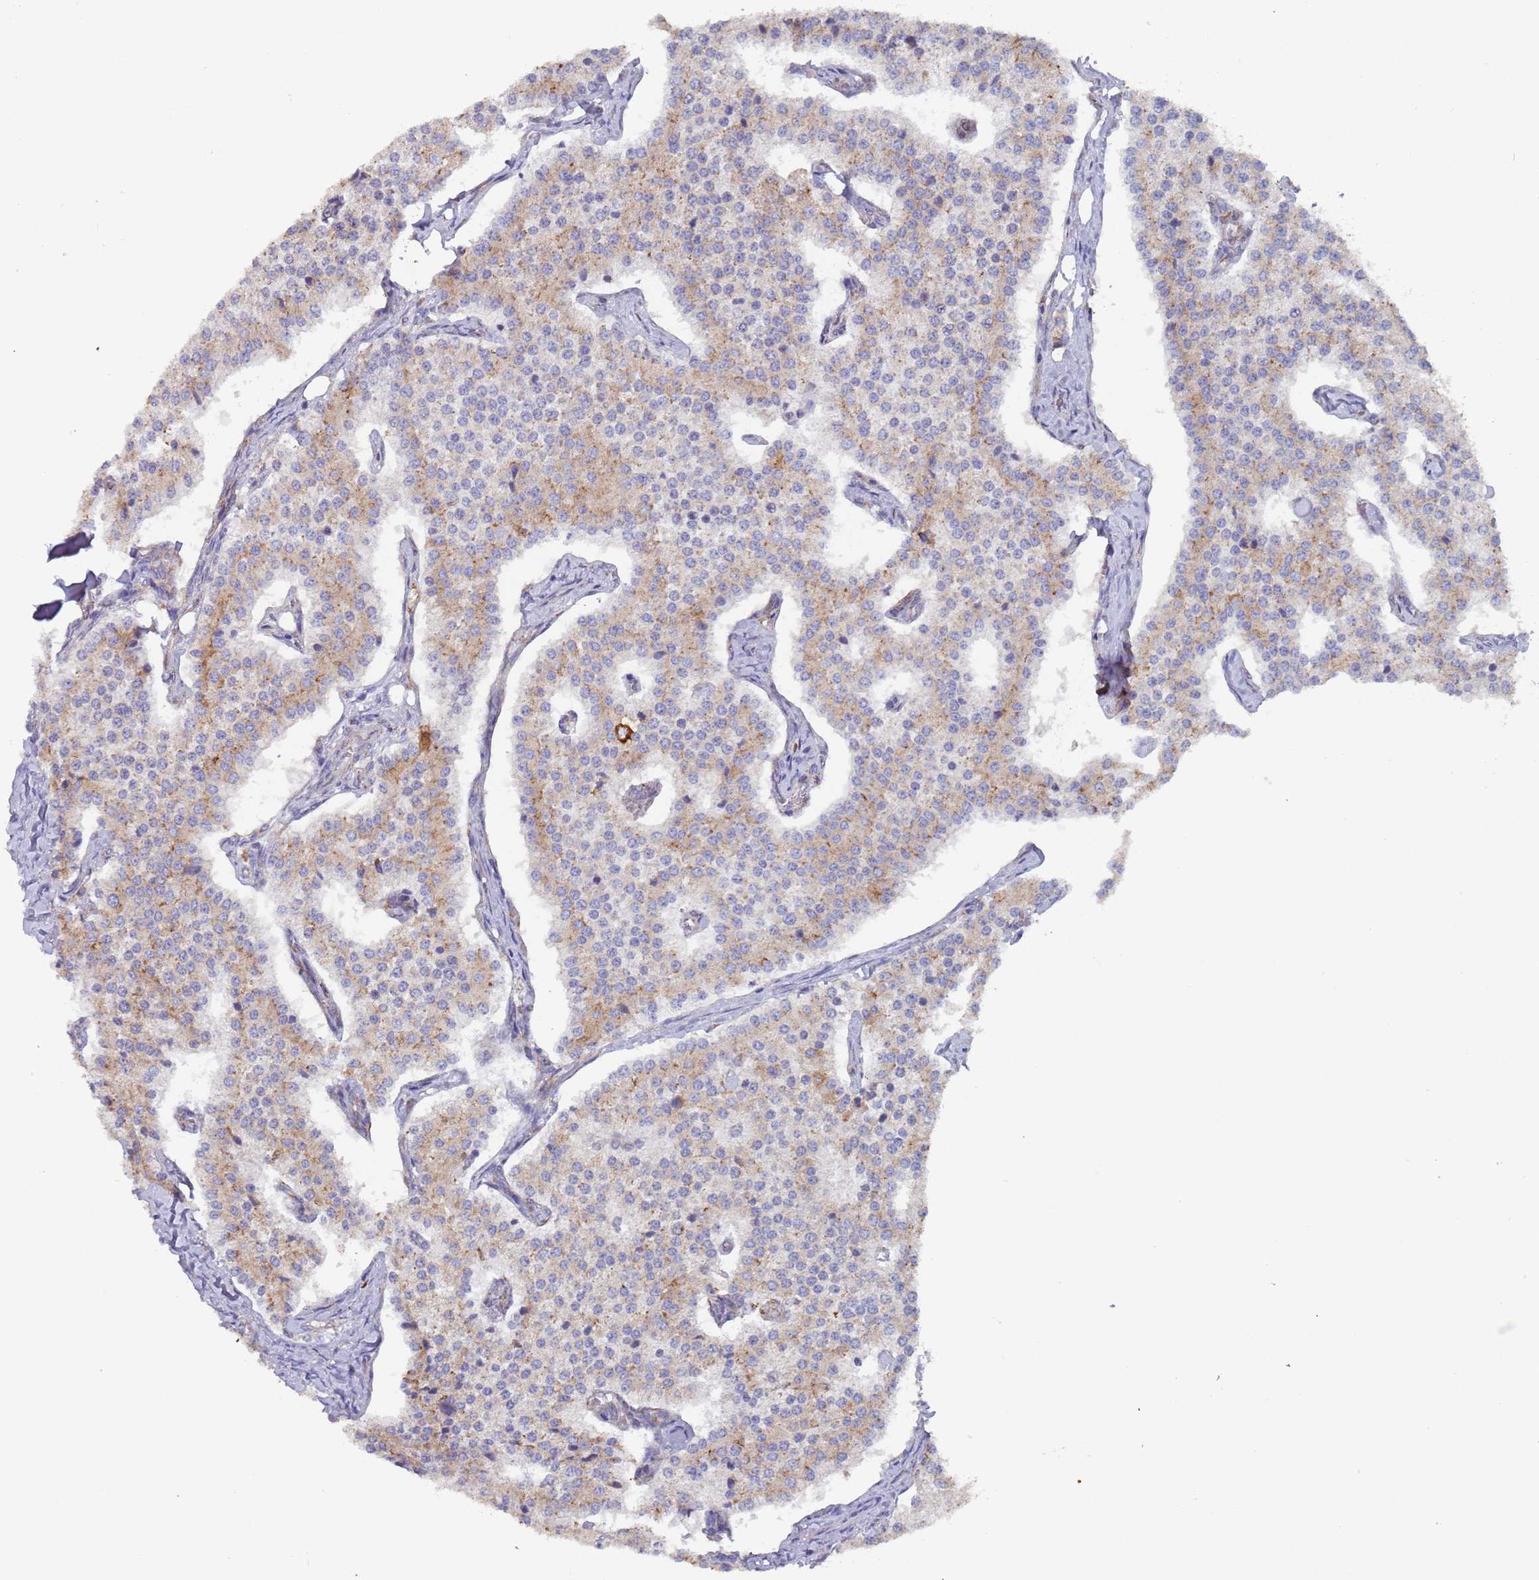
{"staining": {"intensity": "moderate", "quantity": "25%-75%", "location": "cytoplasmic/membranous"}, "tissue": "carcinoid", "cell_type": "Tumor cells", "image_type": "cancer", "snomed": [{"axis": "morphology", "description": "Carcinoid, malignant, NOS"}, {"axis": "topography", "description": "Colon"}], "caption": "Brown immunohistochemical staining in malignant carcinoid demonstrates moderate cytoplasmic/membranous positivity in approximately 25%-75% of tumor cells.", "gene": "ZNF844", "patient": {"sex": "female", "age": 52}}